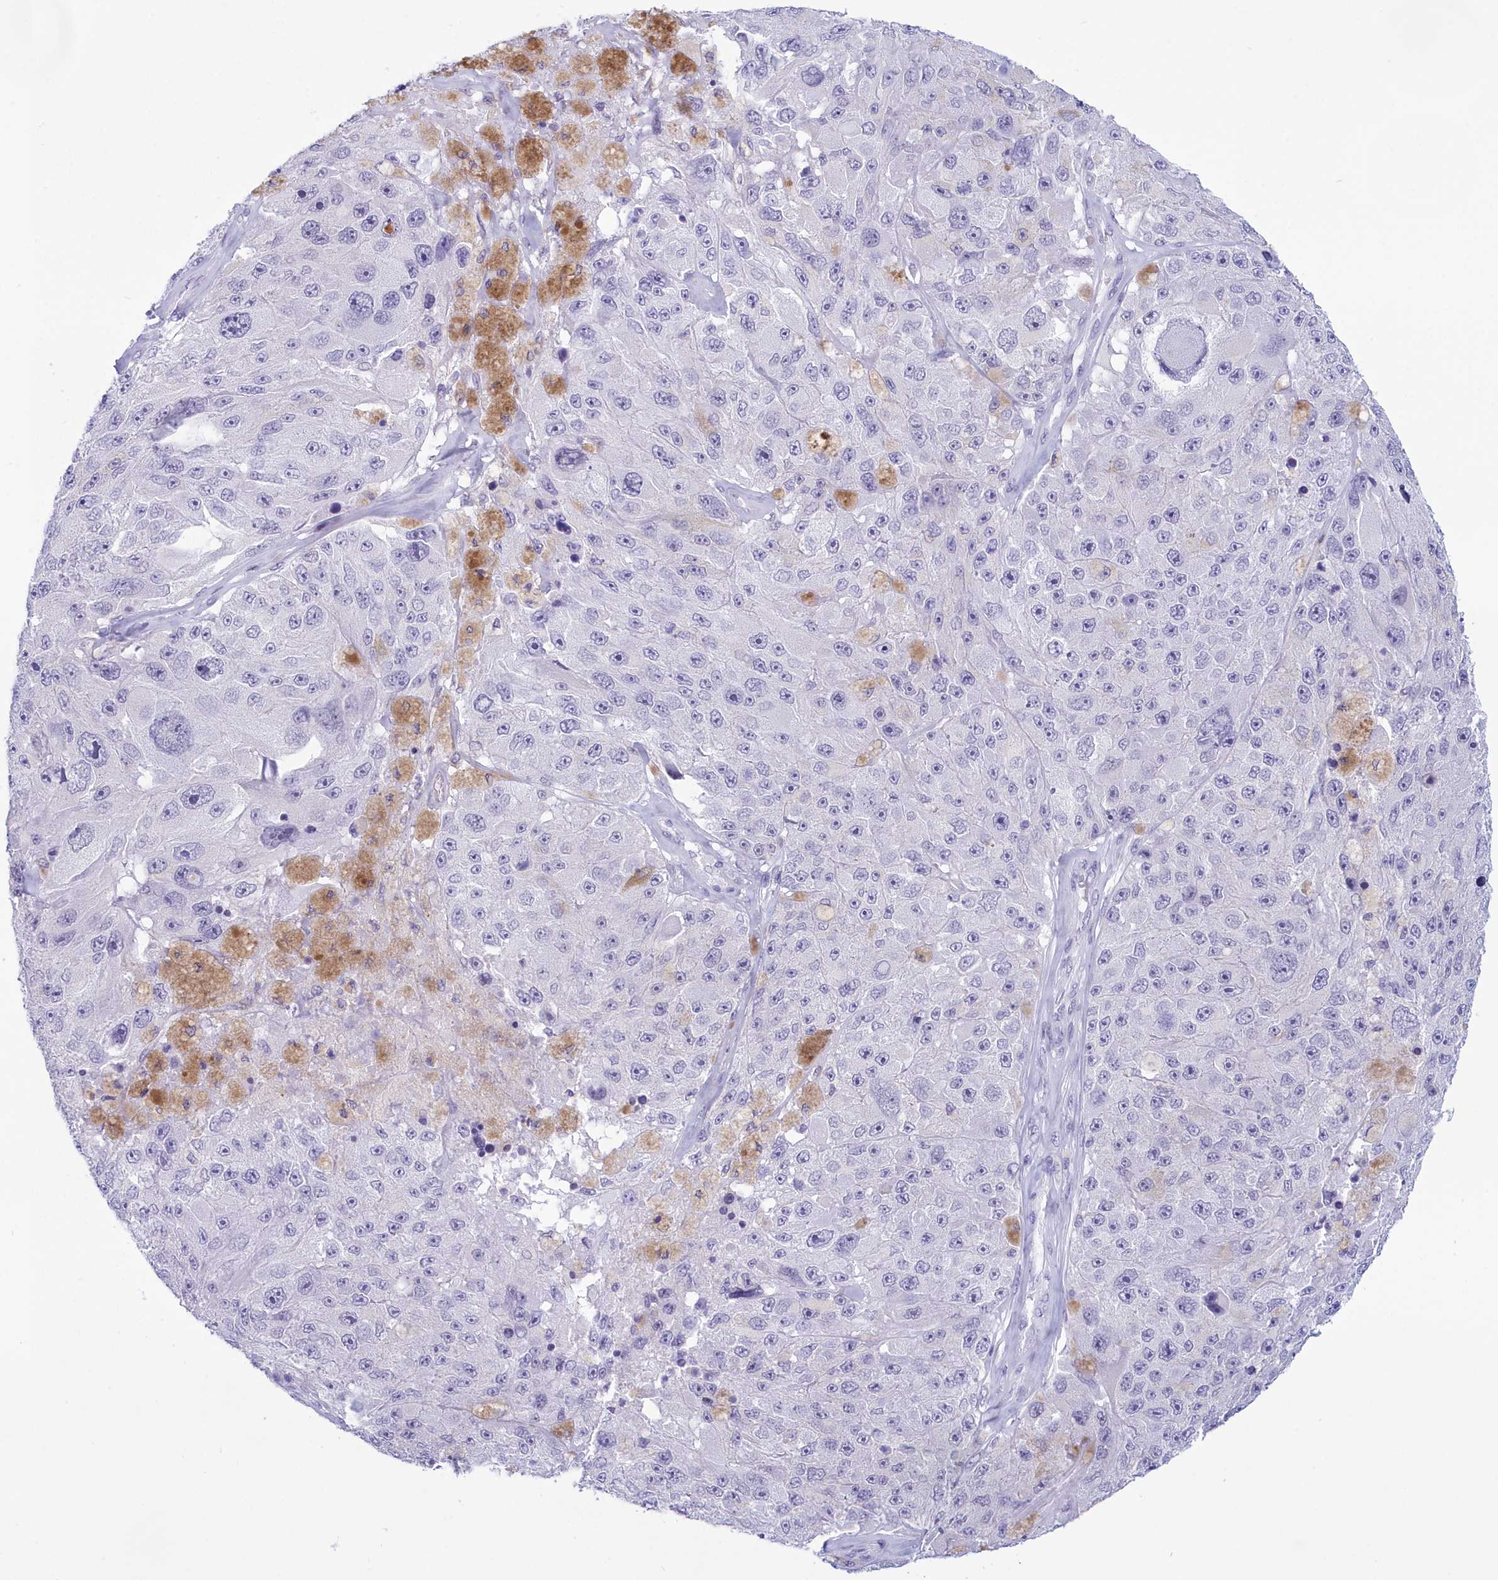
{"staining": {"intensity": "negative", "quantity": "none", "location": "none"}, "tissue": "melanoma", "cell_type": "Tumor cells", "image_type": "cancer", "snomed": [{"axis": "morphology", "description": "Malignant melanoma, Metastatic site"}, {"axis": "topography", "description": "Lymph node"}], "caption": "Protein analysis of melanoma exhibits no significant expression in tumor cells.", "gene": "SNX20", "patient": {"sex": "male", "age": 62}}